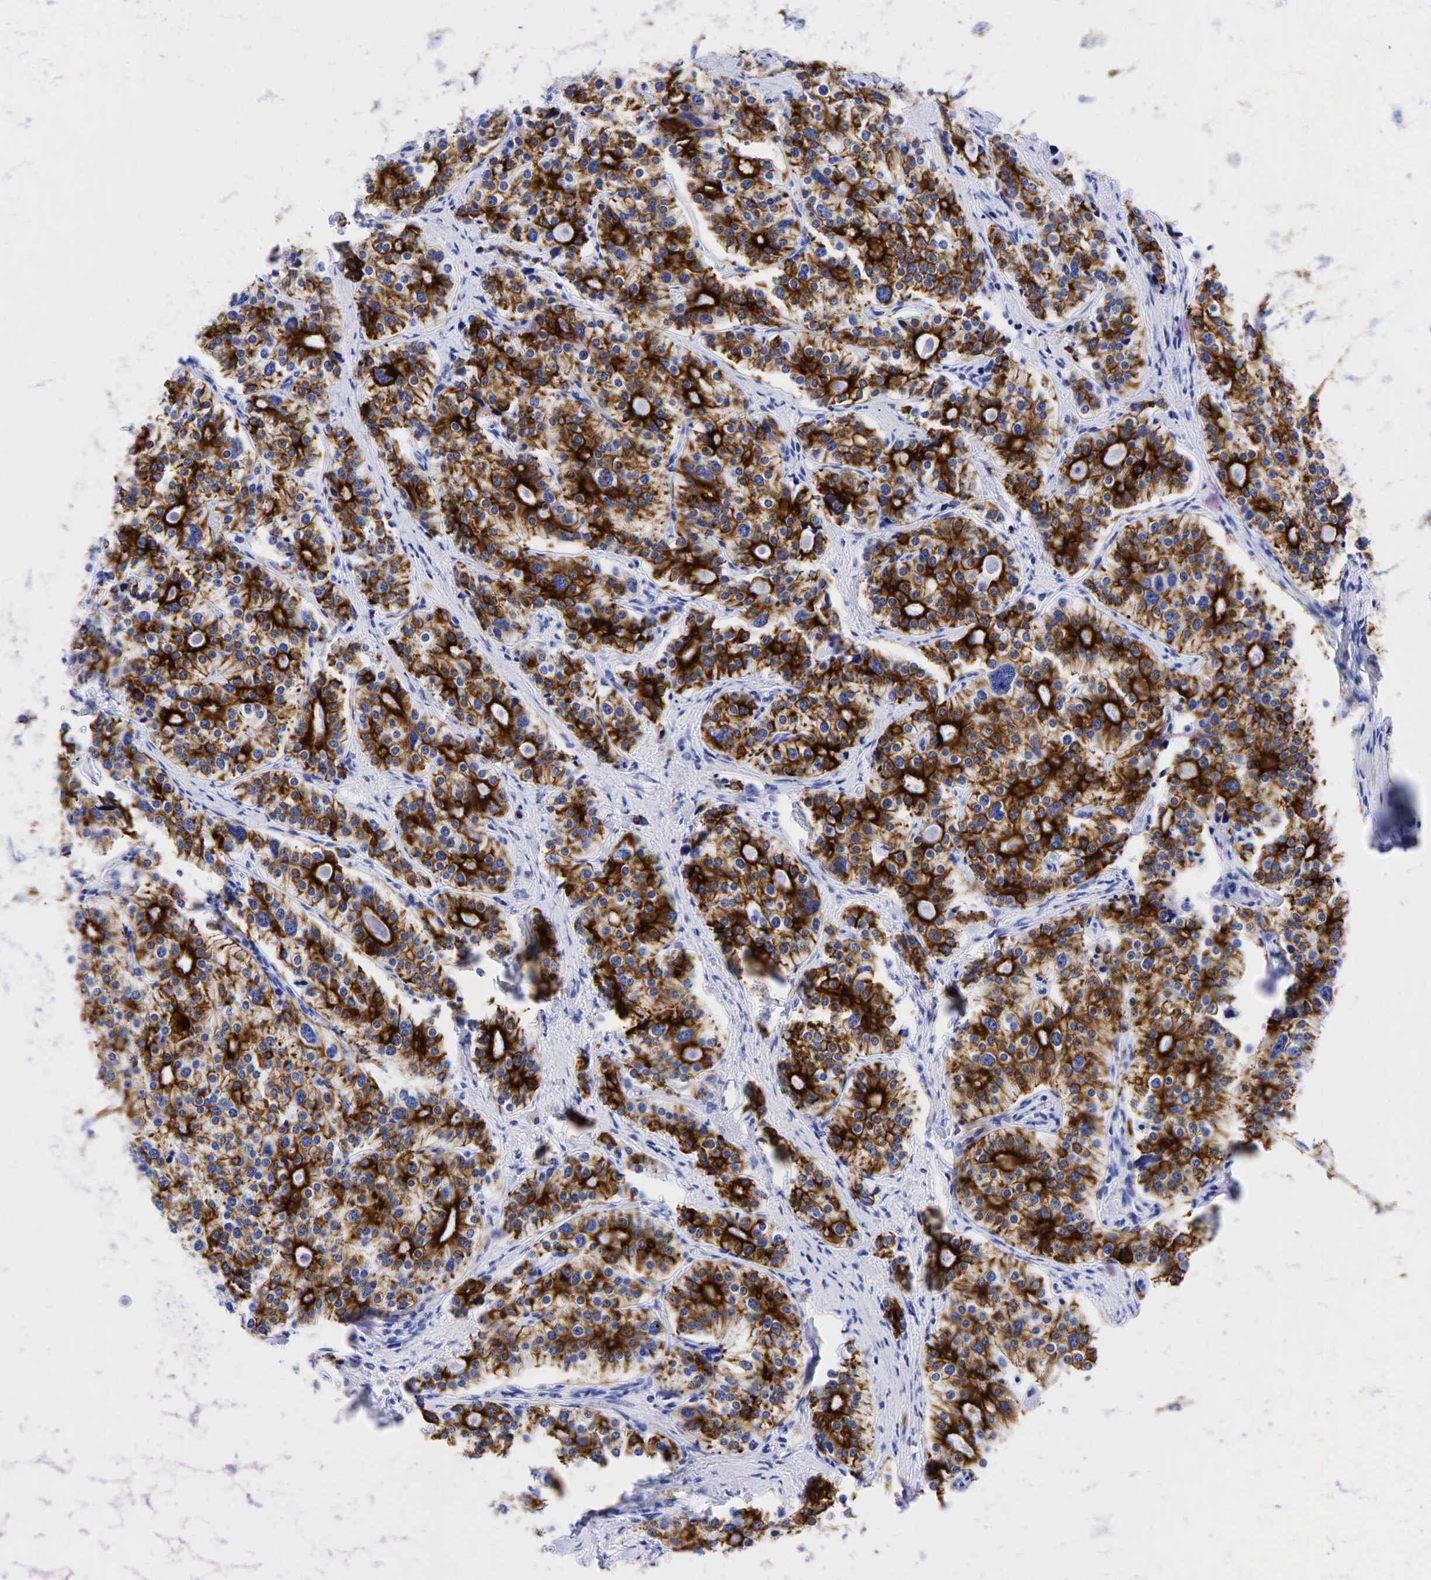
{"staining": {"intensity": "strong", "quantity": ">75%", "location": "cytoplasmic/membranous"}, "tissue": "carcinoid", "cell_type": "Tumor cells", "image_type": "cancer", "snomed": [{"axis": "morphology", "description": "Carcinoid, malignant, NOS"}, {"axis": "topography", "description": "Small intestine"}], "caption": "A photomicrograph of human carcinoid stained for a protein shows strong cytoplasmic/membranous brown staining in tumor cells.", "gene": "KRT19", "patient": {"sex": "male", "age": 63}}